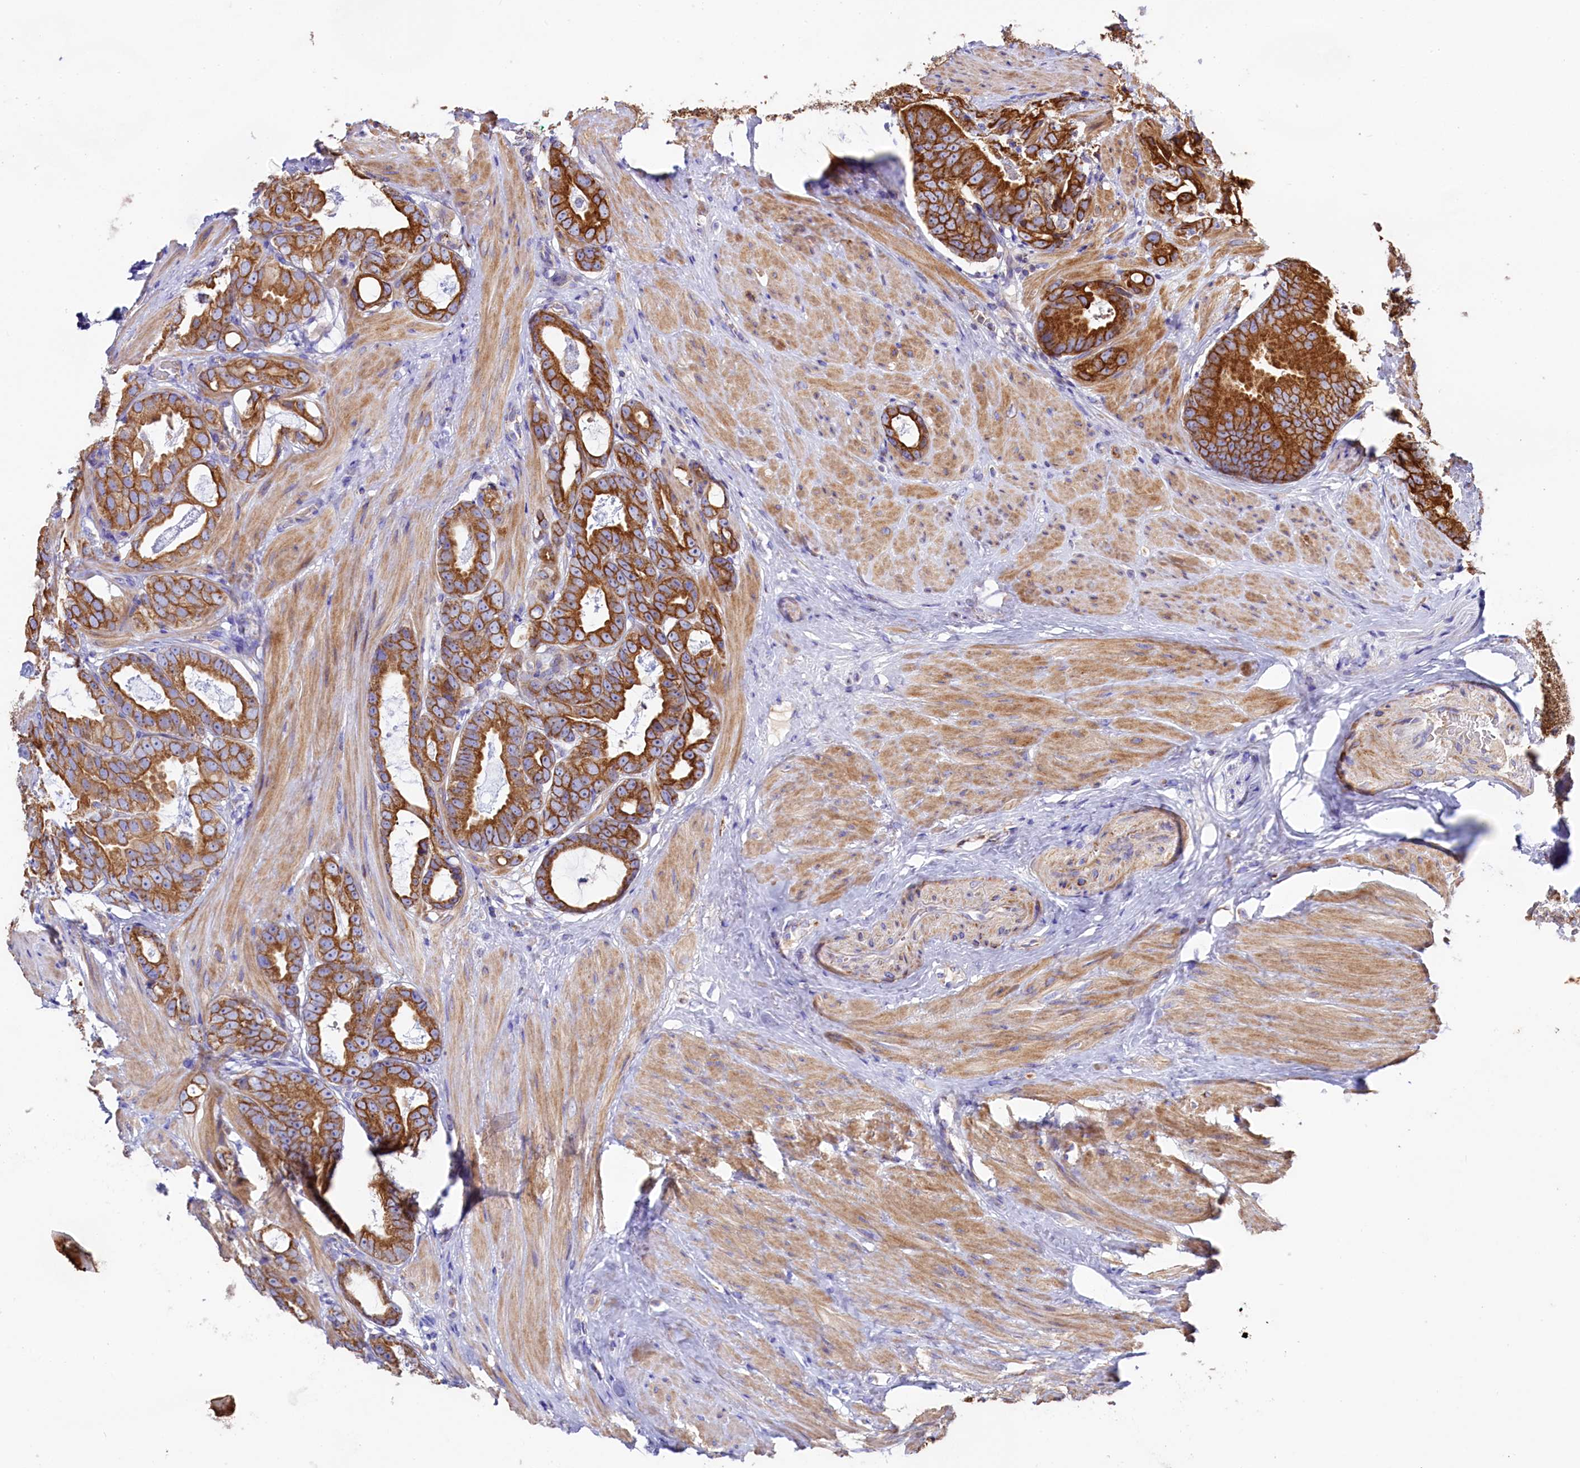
{"staining": {"intensity": "strong", "quantity": ">75%", "location": "cytoplasmic/membranous"}, "tissue": "prostate cancer", "cell_type": "Tumor cells", "image_type": "cancer", "snomed": [{"axis": "morphology", "description": "Adenocarcinoma, Low grade"}, {"axis": "topography", "description": "Prostate"}], "caption": "Tumor cells exhibit strong cytoplasmic/membranous positivity in about >75% of cells in prostate cancer (adenocarcinoma (low-grade)). (DAB (3,3'-diaminobenzidine) IHC with brightfield microscopy, high magnification).", "gene": "CLYBL", "patient": {"sex": "male", "age": 71}}